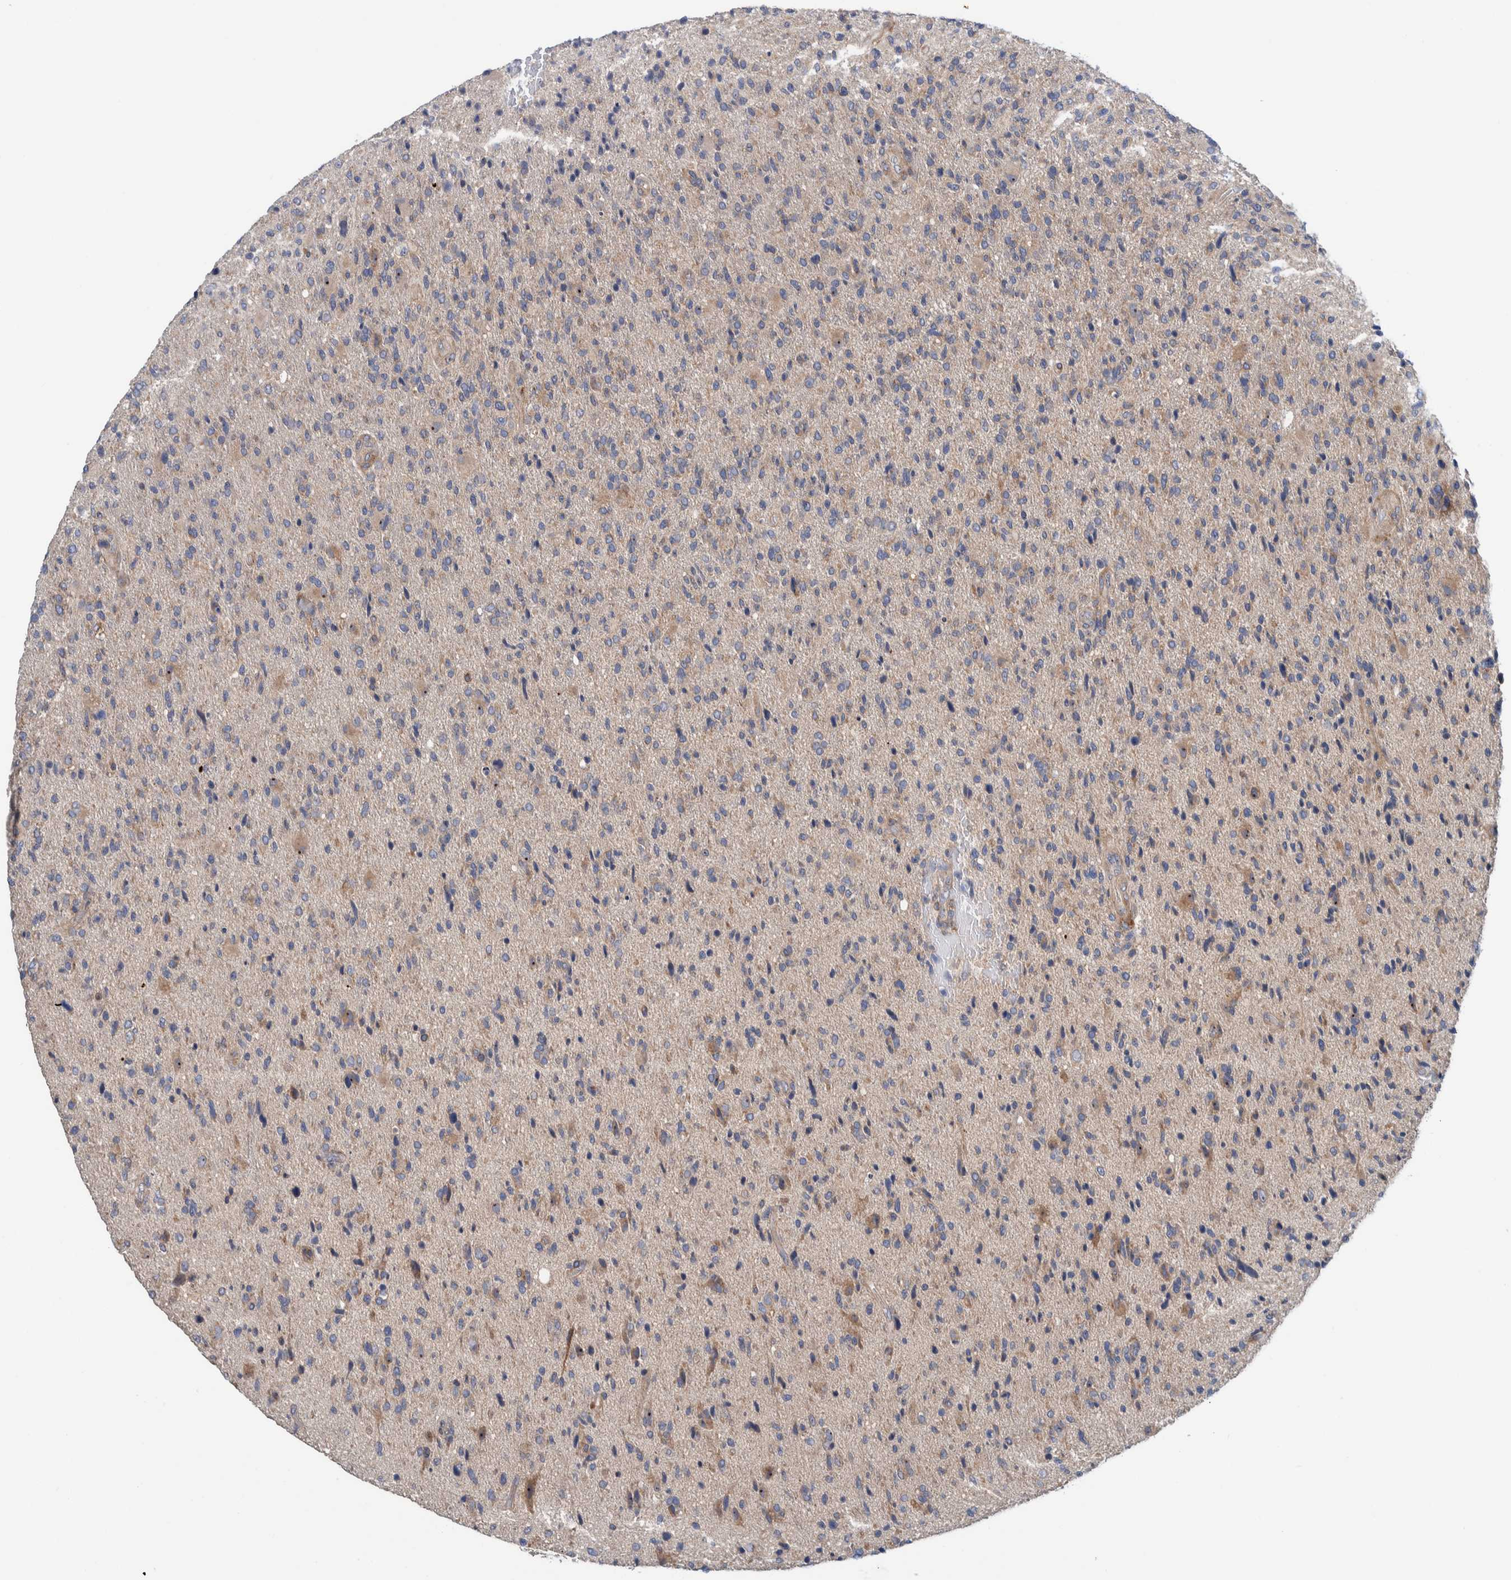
{"staining": {"intensity": "weak", "quantity": "25%-75%", "location": "cytoplasmic/membranous"}, "tissue": "glioma", "cell_type": "Tumor cells", "image_type": "cancer", "snomed": [{"axis": "morphology", "description": "Glioma, malignant, High grade"}, {"axis": "topography", "description": "Brain"}], "caption": "High-magnification brightfield microscopy of malignant high-grade glioma stained with DAB (brown) and counterstained with hematoxylin (blue). tumor cells exhibit weak cytoplasmic/membranous positivity is present in approximately25%-75% of cells. (brown staining indicates protein expression, while blue staining denotes nuclei).", "gene": "CCM2", "patient": {"sex": "male", "age": 72}}